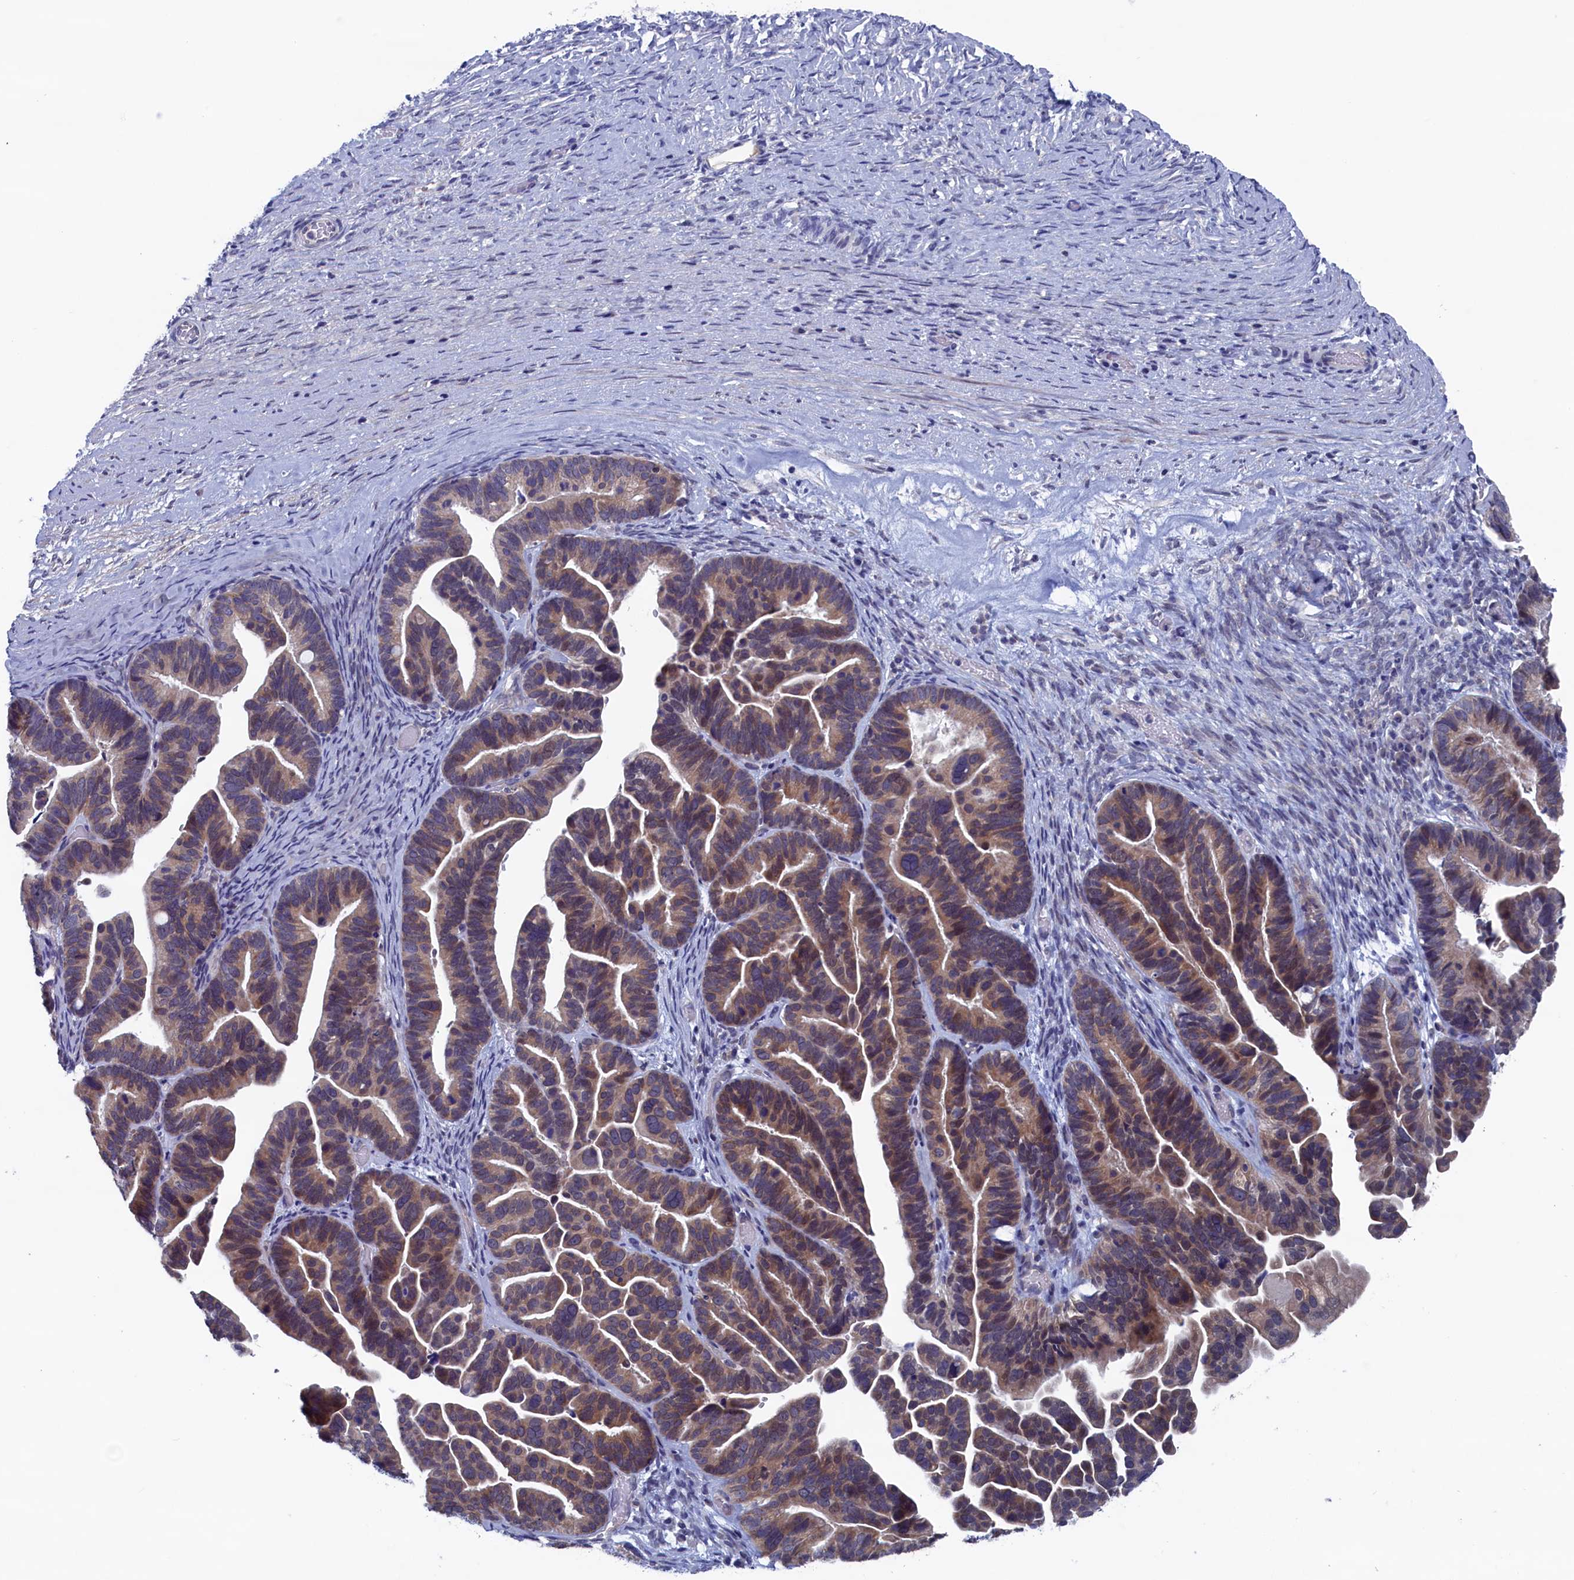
{"staining": {"intensity": "weak", "quantity": ">75%", "location": "cytoplasmic/membranous"}, "tissue": "ovarian cancer", "cell_type": "Tumor cells", "image_type": "cancer", "snomed": [{"axis": "morphology", "description": "Cystadenocarcinoma, serous, NOS"}, {"axis": "topography", "description": "Ovary"}], "caption": "Protein staining exhibits weak cytoplasmic/membranous staining in about >75% of tumor cells in ovarian cancer.", "gene": "SPATA13", "patient": {"sex": "female", "age": 56}}